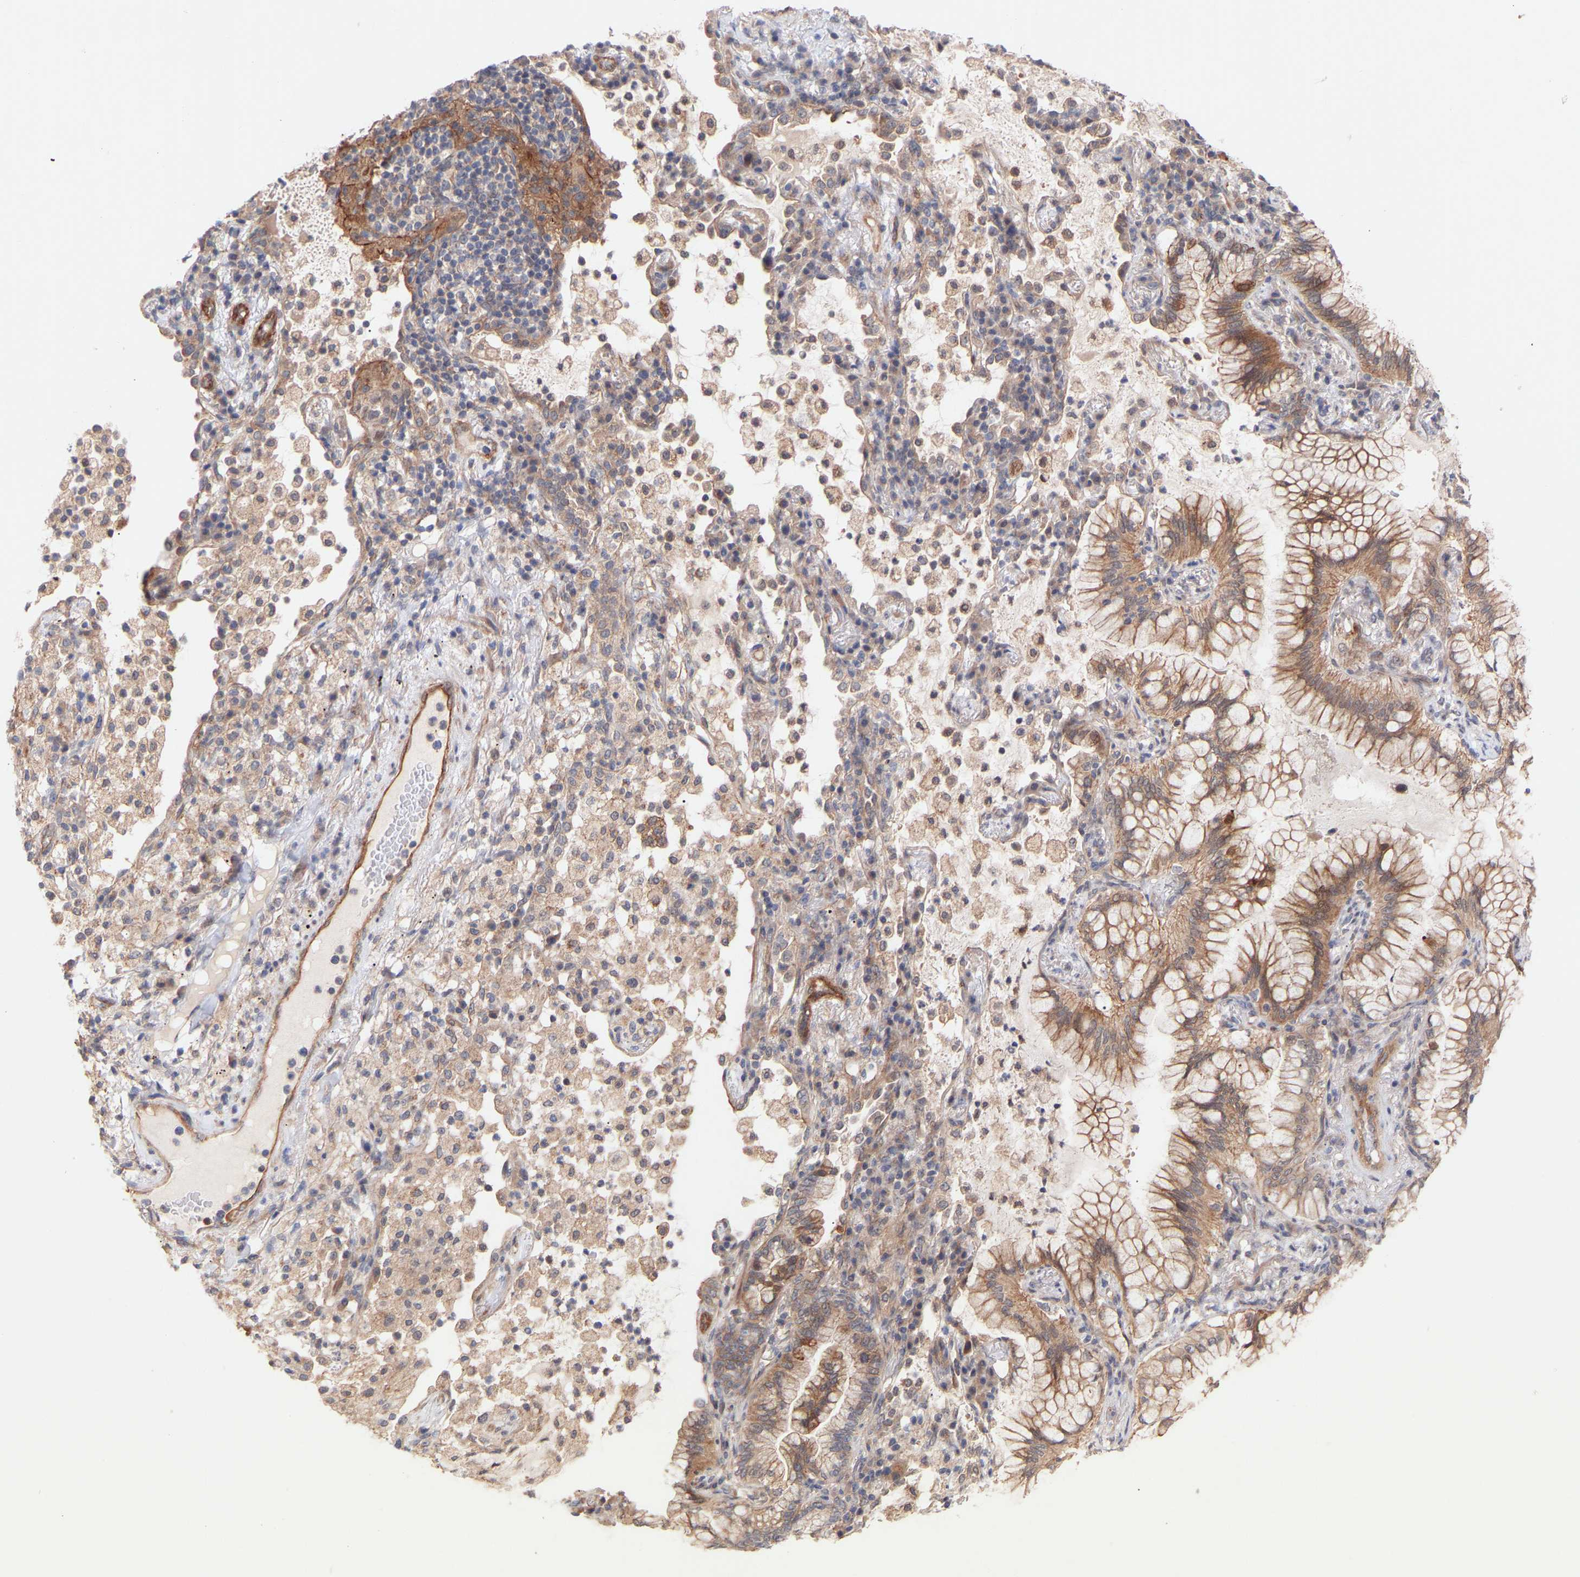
{"staining": {"intensity": "moderate", "quantity": ">75%", "location": "cytoplasmic/membranous"}, "tissue": "lung cancer", "cell_type": "Tumor cells", "image_type": "cancer", "snomed": [{"axis": "morphology", "description": "Adenocarcinoma, NOS"}, {"axis": "topography", "description": "Lung"}], "caption": "Protein expression analysis of lung cancer (adenocarcinoma) displays moderate cytoplasmic/membranous staining in about >75% of tumor cells.", "gene": "PDLIM5", "patient": {"sex": "female", "age": 70}}